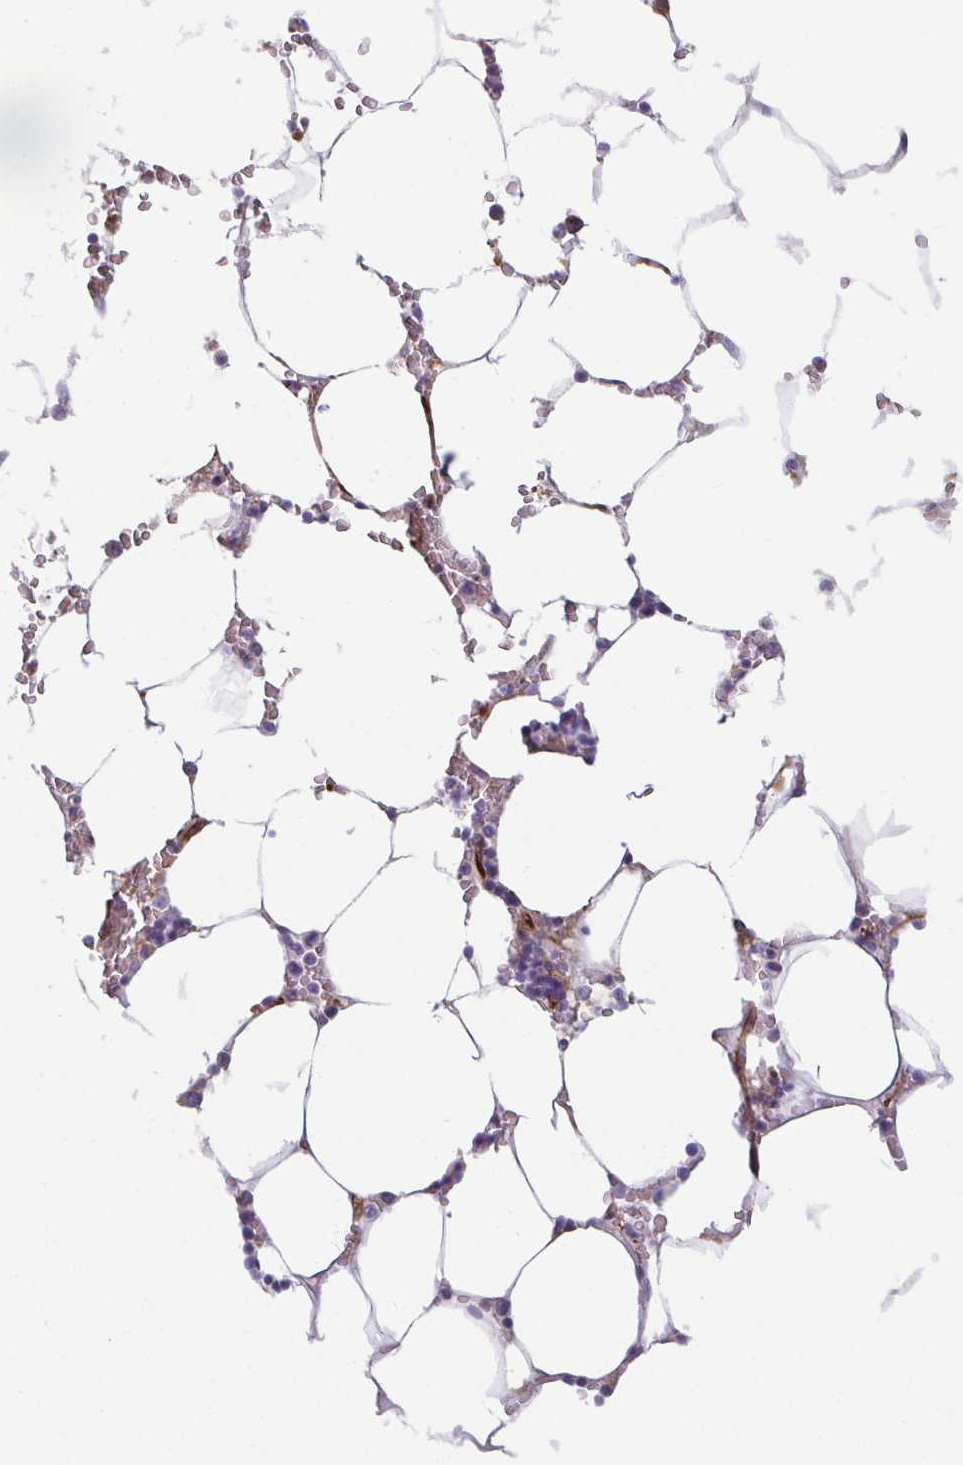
{"staining": {"intensity": "negative", "quantity": "none", "location": "none"}, "tissue": "bone marrow", "cell_type": "Hematopoietic cells", "image_type": "normal", "snomed": [{"axis": "morphology", "description": "Normal tissue, NOS"}, {"axis": "topography", "description": "Bone marrow"}], "caption": "Immunohistochemistry (IHC) of normal bone marrow reveals no staining in hematopoietic cells. (DAB immunohistochemistry visualized using brightfield microscopy, high magnification).", "gene": "PDE2A", "patient": {"sex": "male", "age": 64}}